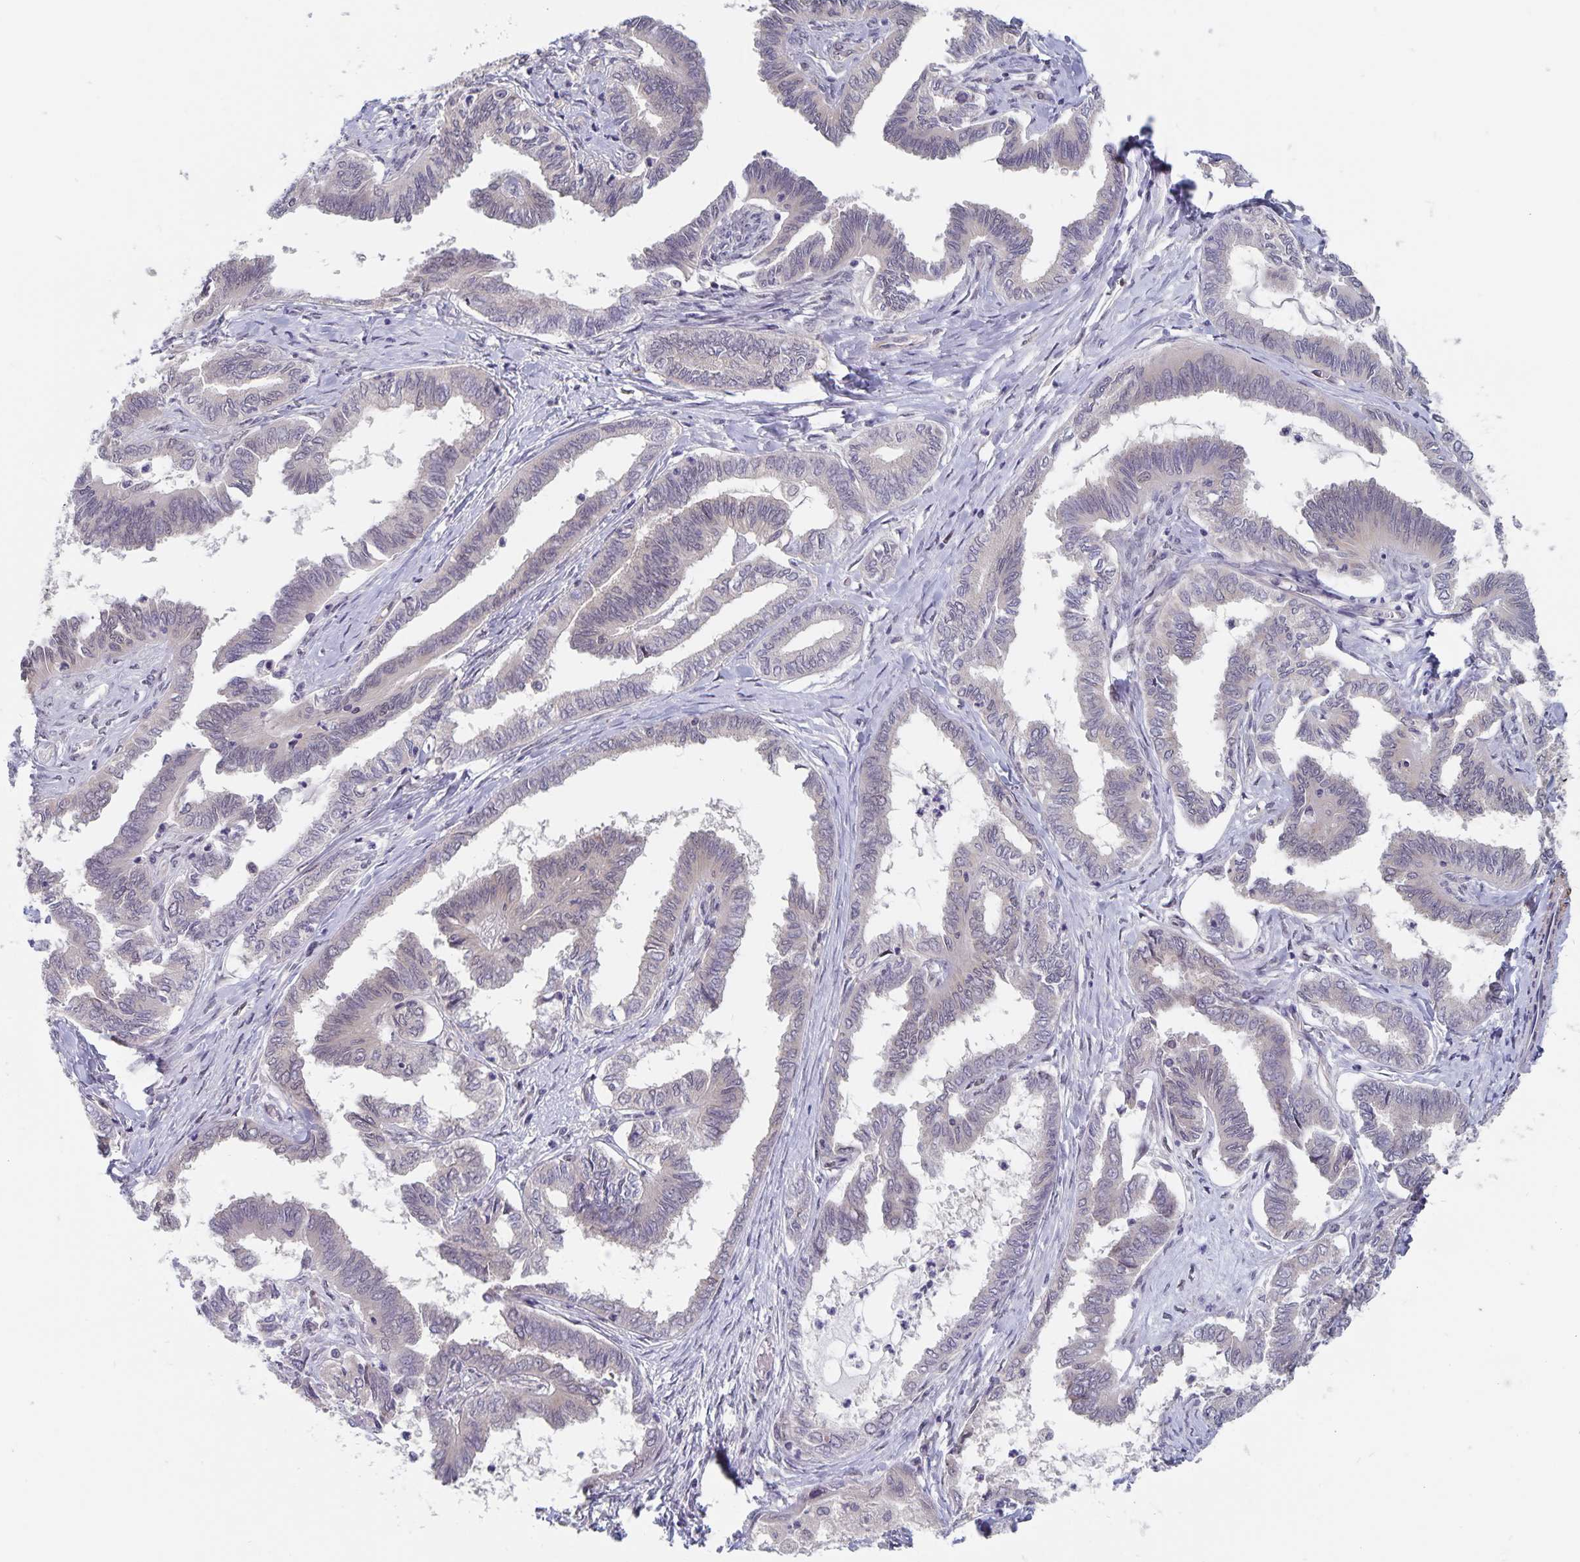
{"staining": {"intensity": "weak", "quantity": "25%-75%", "location": "cytoplasmic/membranous"}, "tissue": "ovarian cancer", "cell_type": "Tumor cells", "image_type": "cancer", "snomed": [{"axis": "morphology", "description": "Carcinoma, endometroid"}, {"axis": "topography", "description": "Ovary"}], "caption": "About 25%-75% of tumor cells in human endometroid carcinoma (ovarian) demonstrate weak cytoplasmic/membranous protein staining as visualized by brown immunohistochemical staining.", "gene": "BAG6", "patient": {"sex": "female", "age": 70}}